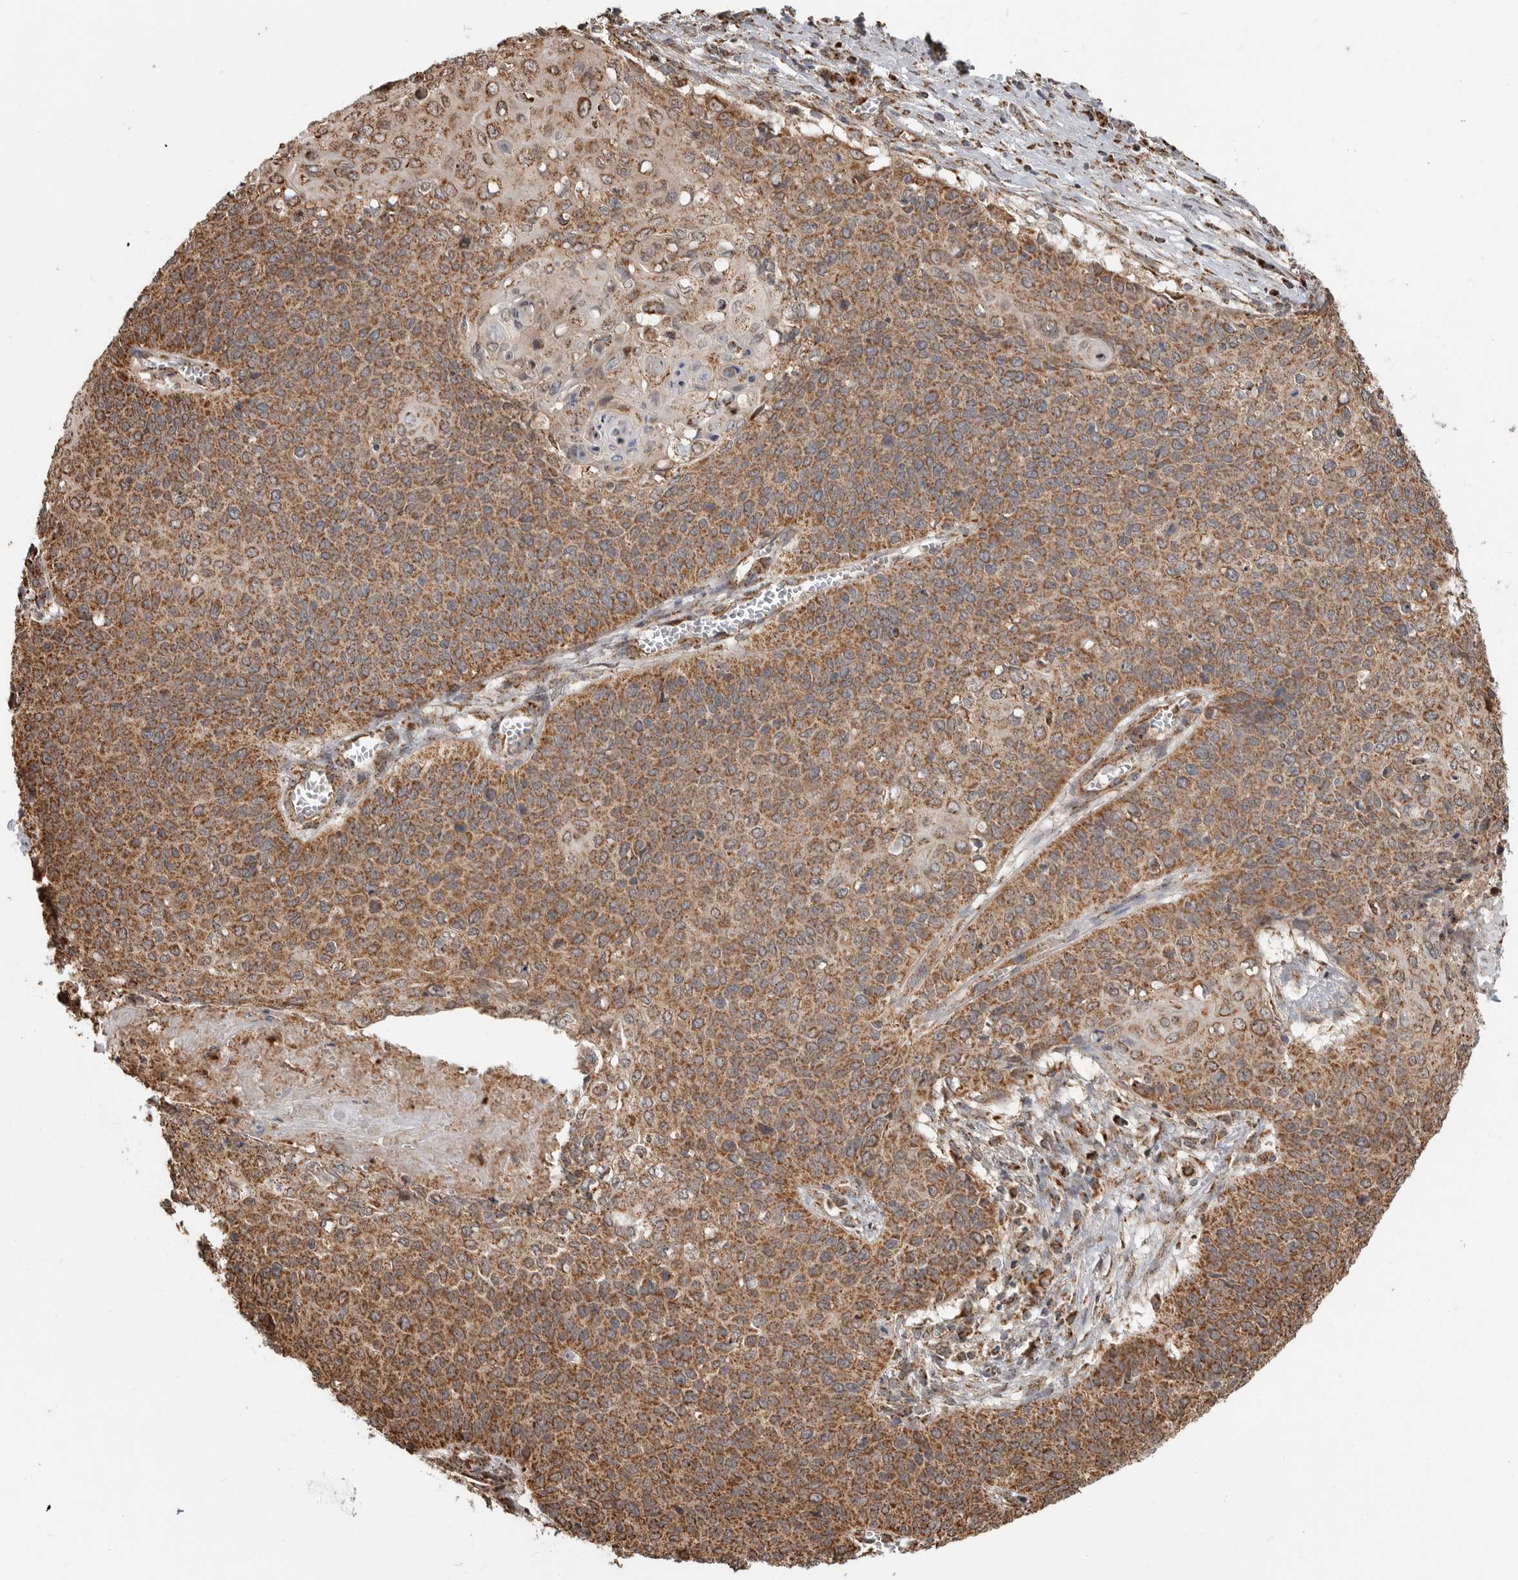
{"staining": {"intensity": "moderate", "quantity": ">75%", "location": "cytoplasmic/membranous"}, "tissue": "cervical cancer", "cell_type": "Tumor cells", "image_type": "cancer", "snomed": [{"axis": "morphology", "description": "Squamous cell carcinoma, NOS"}, {"axis": "topography", "description": "Cervix"}], "caption": "The histopathology image shows staining of cervical squamous cell carcinoma, revealing moderate cytoplasmic/membranous protein staining (brown color) within tumor cells.", "gene": "GCNT2", "patient": {"sex": "female", "age": 39}}